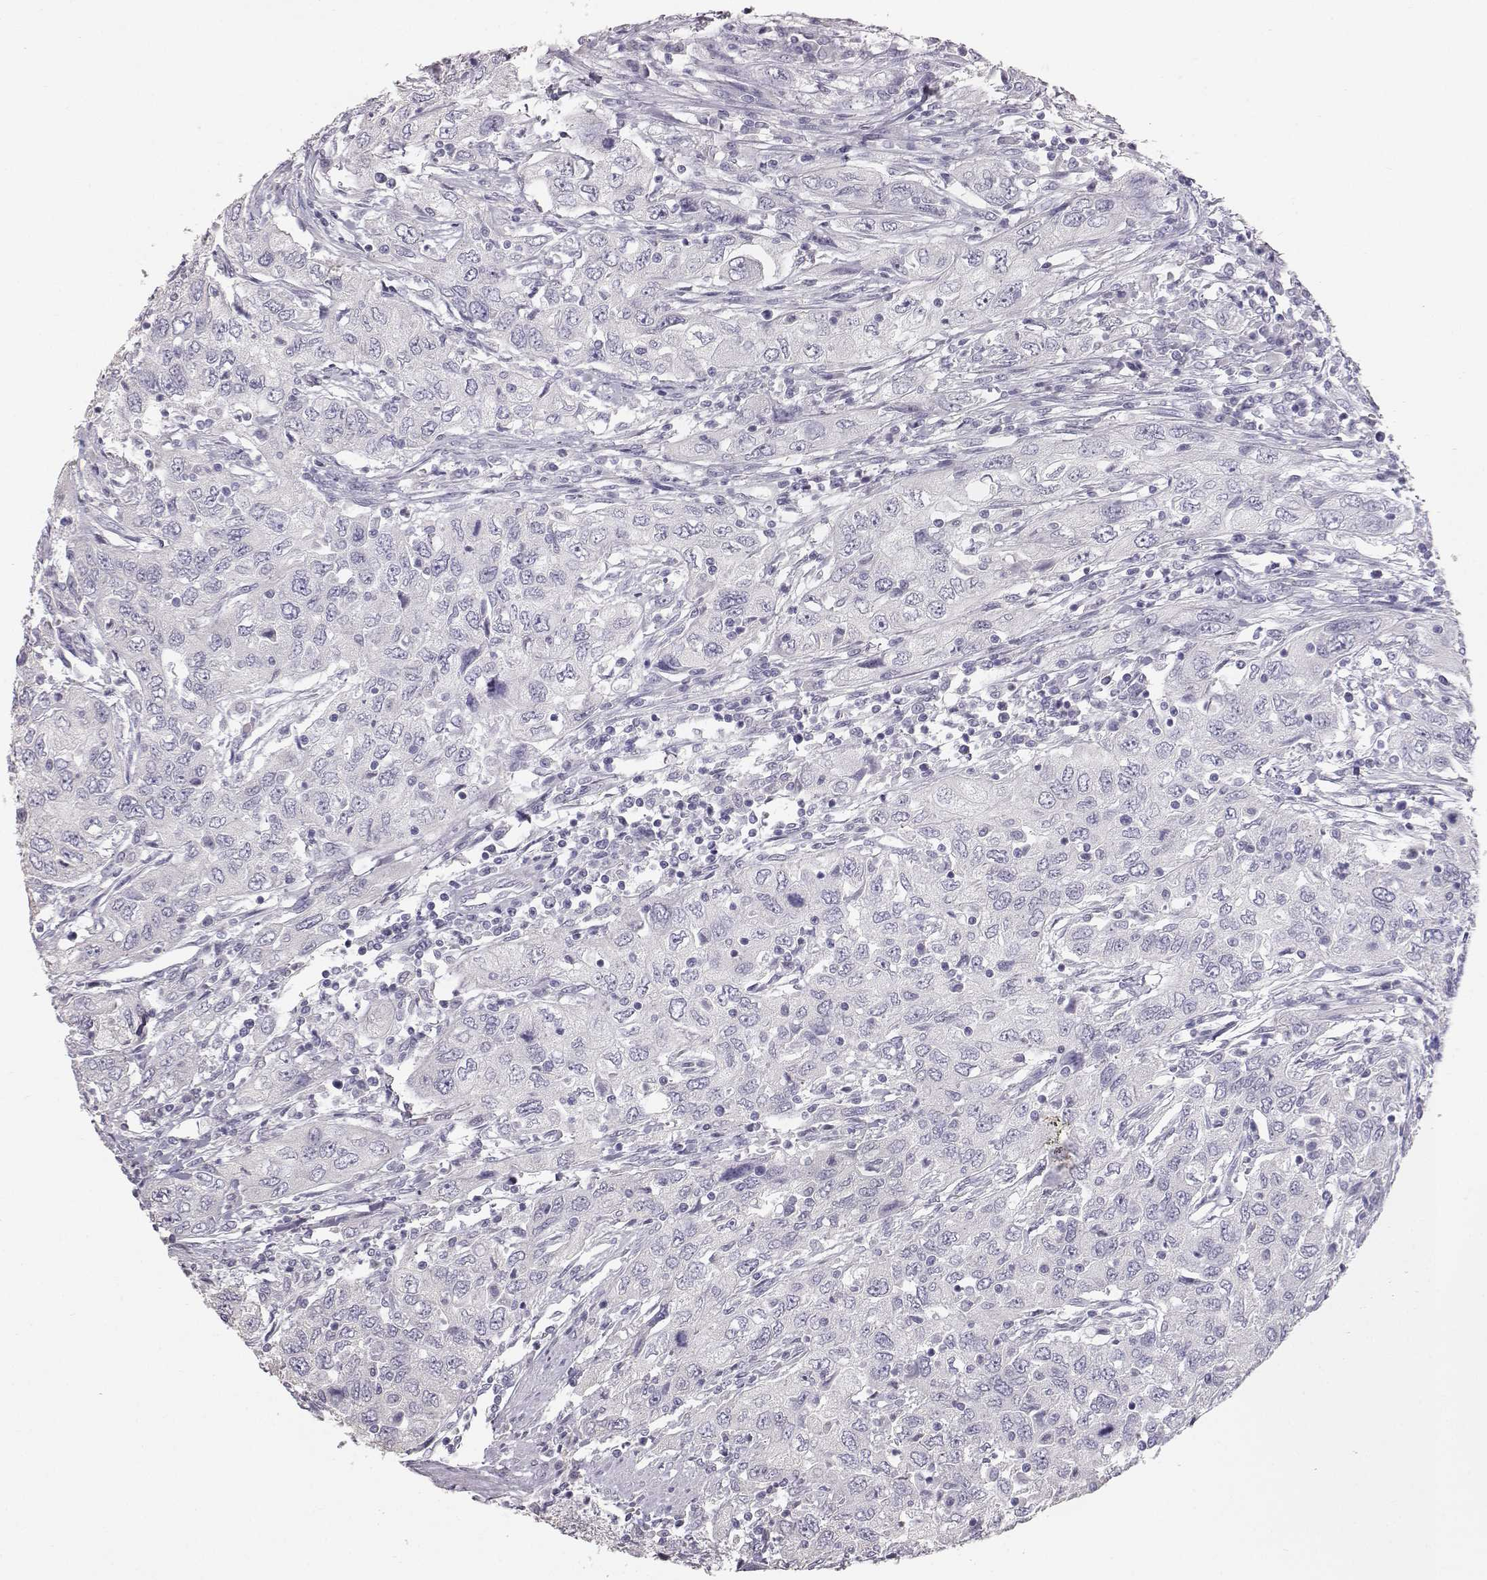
{"staining": {"intensity": "negative", "quantity": "none", "location": "none"}, "tissue": "urothelial cancer", "cell_type": "Tumor cells", "image_type": "cancer", "snomed": [{"axis": "morphology", "description": "Urothelial carcinoma, High grade"}, {"axis": "topography", "description": "Urinary bladder"}], "caption": "The histopathology image shows no significant positivity in tumor cells of high-grade urothelial carcinoma.", "gene": "KRT33A", "patient": {"sex": "male", "age": 76}}